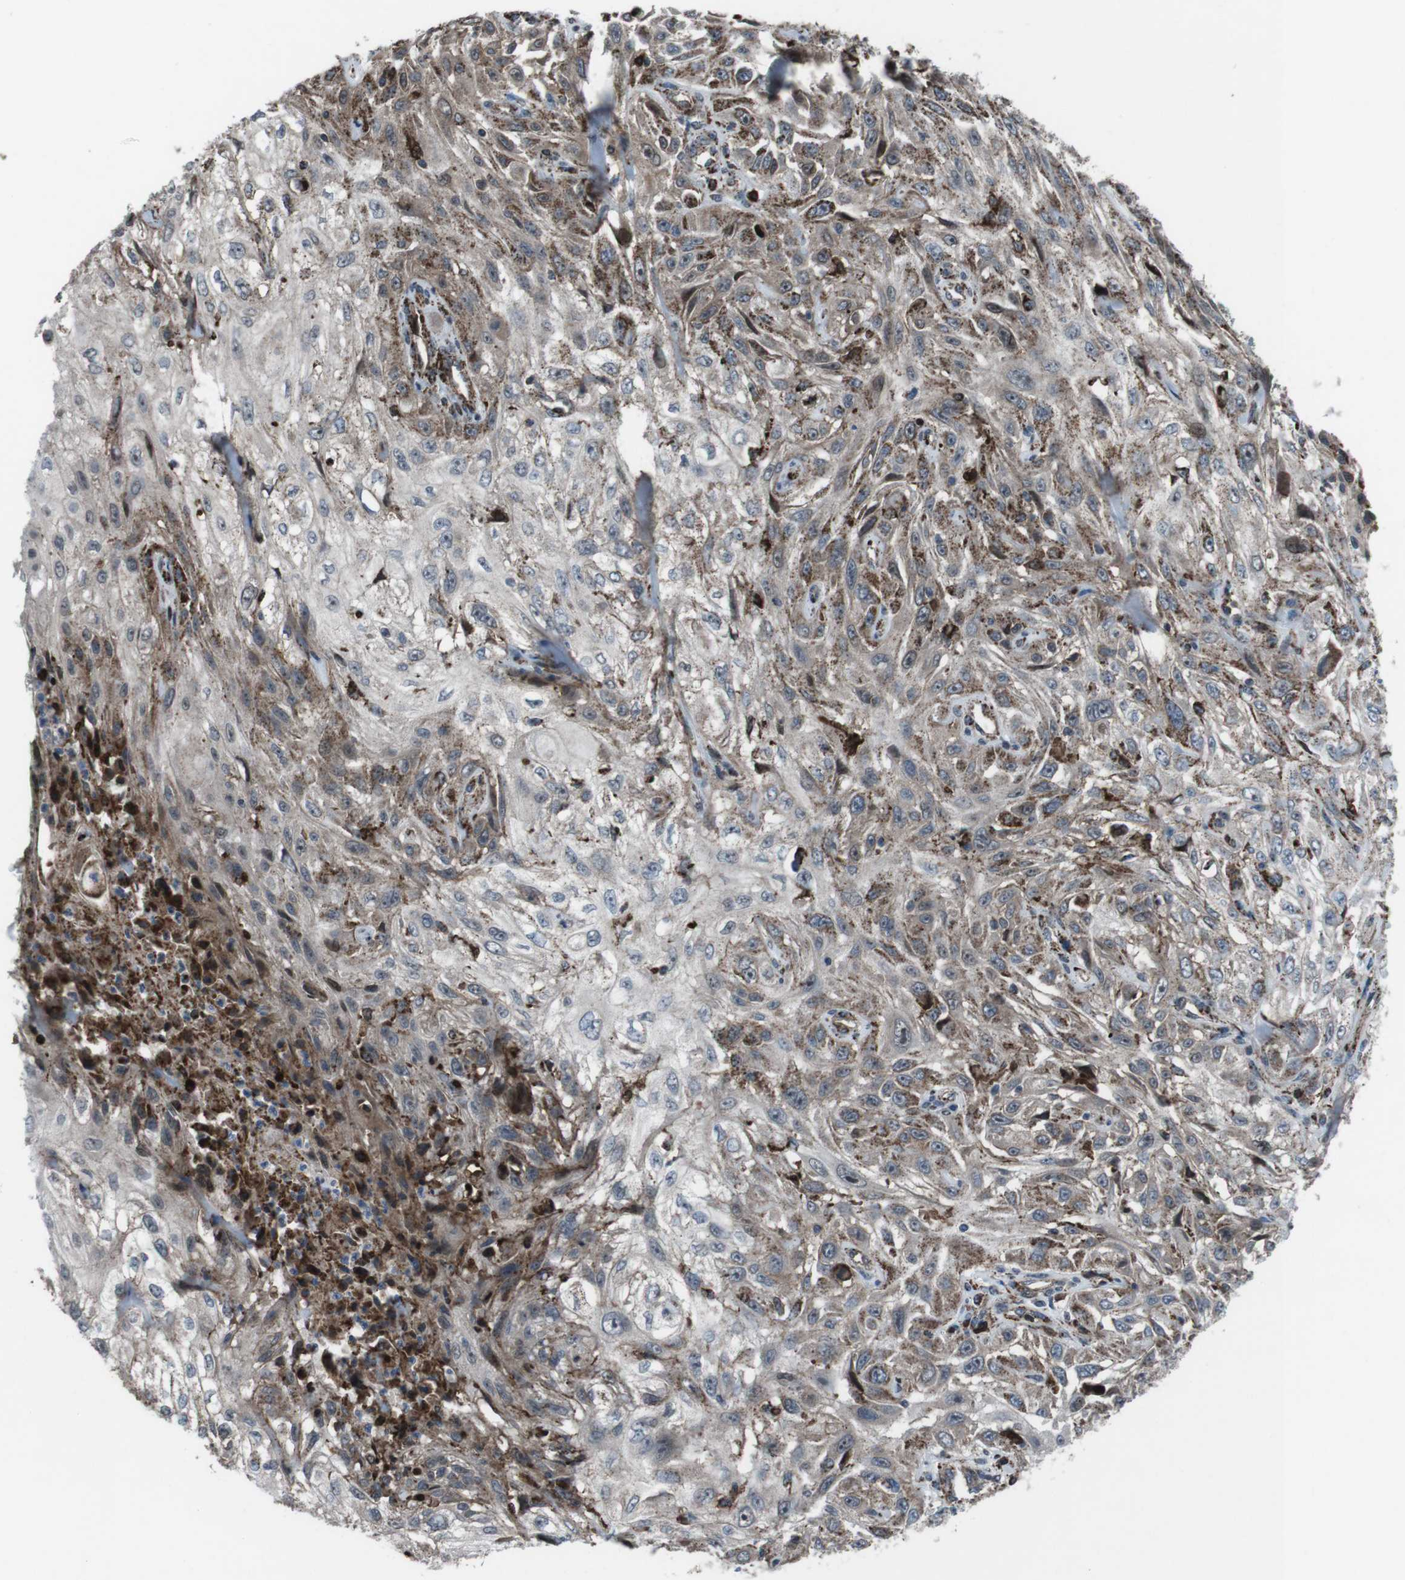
{"staining": {"intensity": "strong", "quantity": "25%-75%", "location": "cytoplasmic/membranous"}, "tissue": "skin cancer", "cell_type": "Tumor cells", "image_type": "cancer", "snomed": [{"axis": "morphology", "description": "Squamous cell carcinoma, NOS"}, {"axis": "topography", "description": "Skin"}], "caption": "Protein staining of skin squamous cell carcinoma tissue displays strong cytoplasmic/membranous staining in approximately 25%-75% of tumor cells.", "gene": "GDF10", "patient": {"sex": "male", "age": 75}}